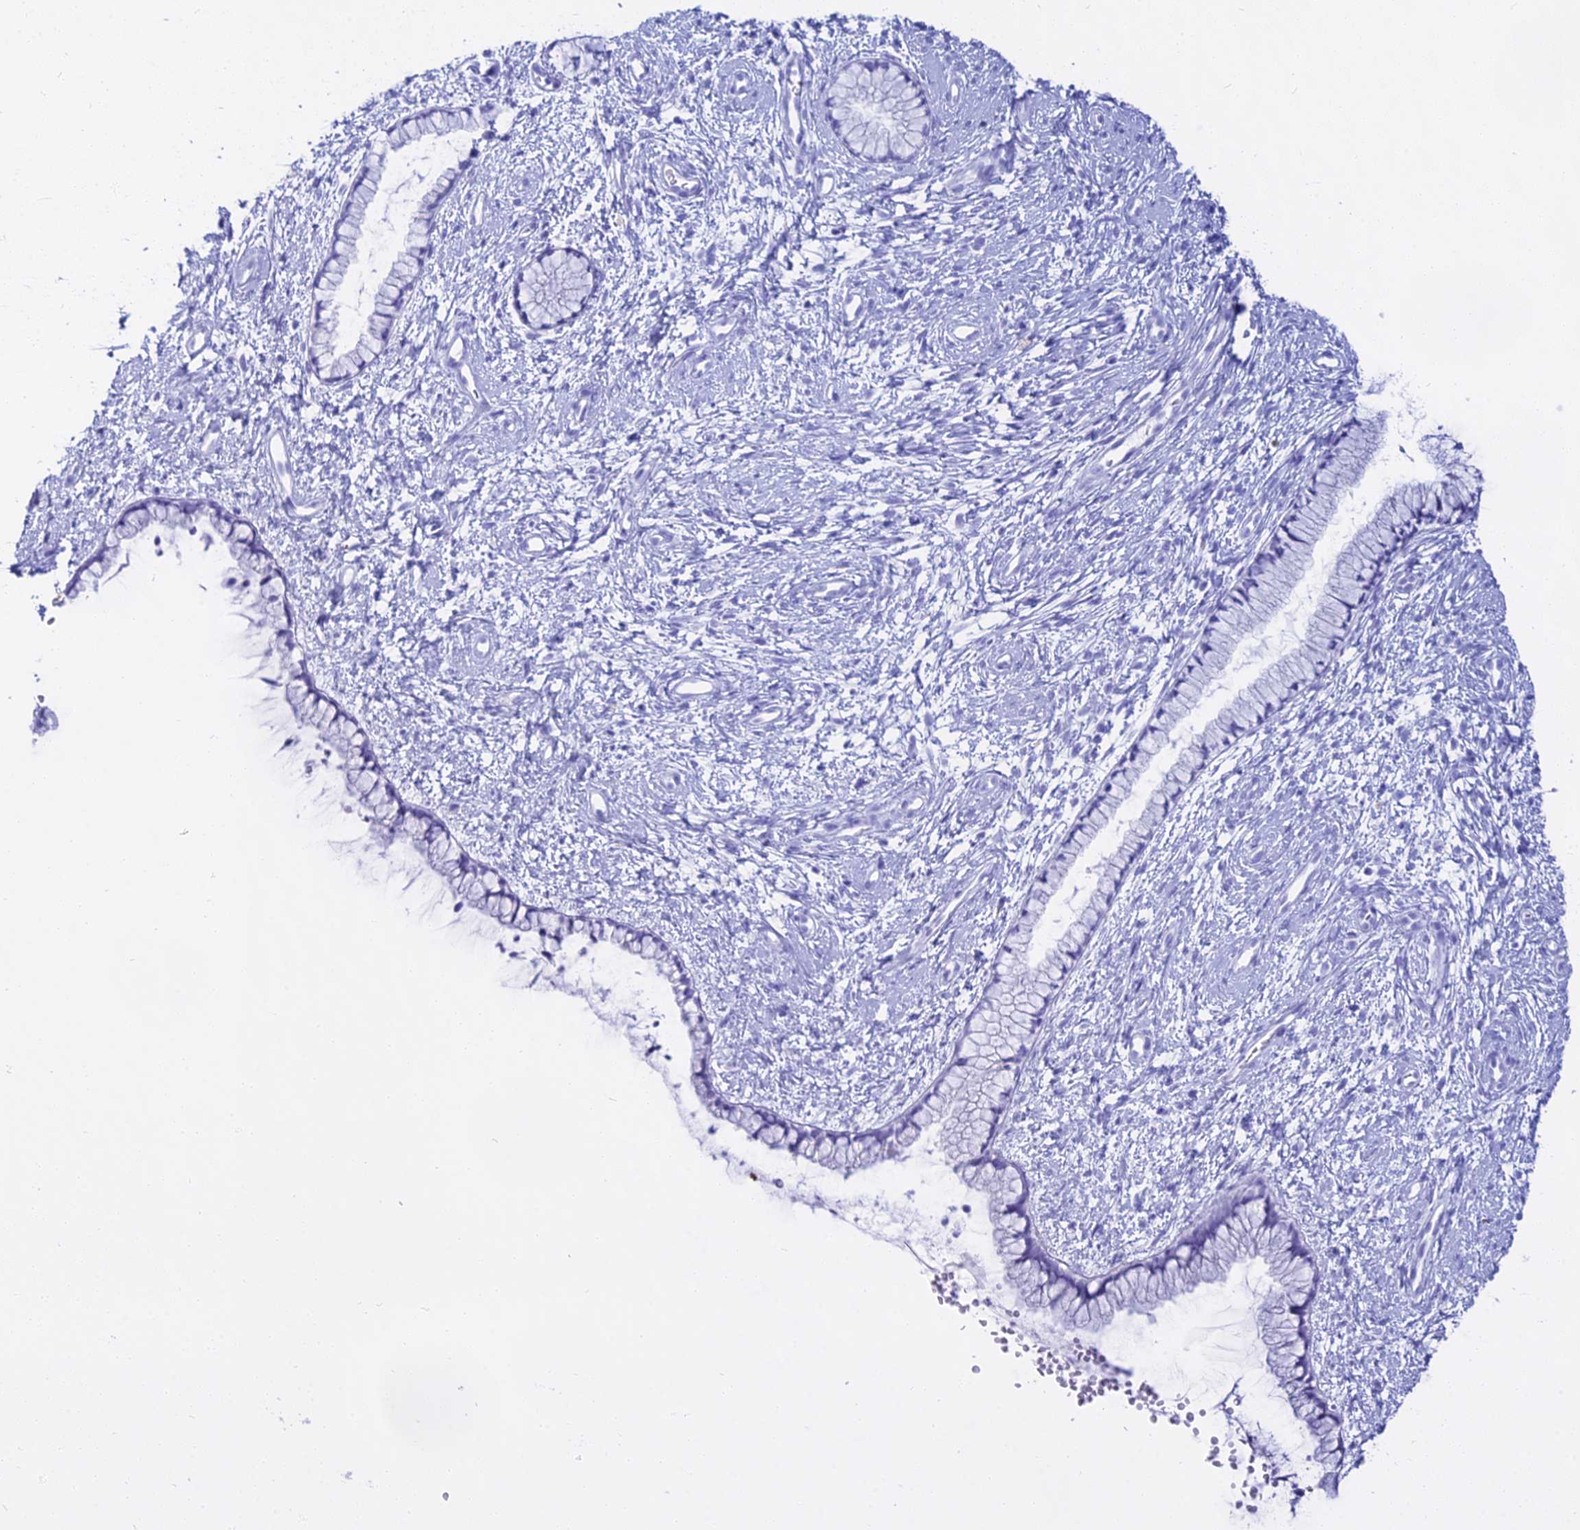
{"staining": {"intensity": "negative", "quantity": "none", "location": "none"}, "tissue": "cervix", "cell_type": "Glandular cells", "image_type": "normal", "snomed": [{"axis": "morphology", "description": "Normal tissue, NOS"}, {"axis": "topography", "description": "Cervix"}], "caption": "Human cervix stained for a protein using immunohistochemistry displays no positivity in glandular cells.", "gene": "CGB1", "patient": {"sex": "female", "age": 57}}